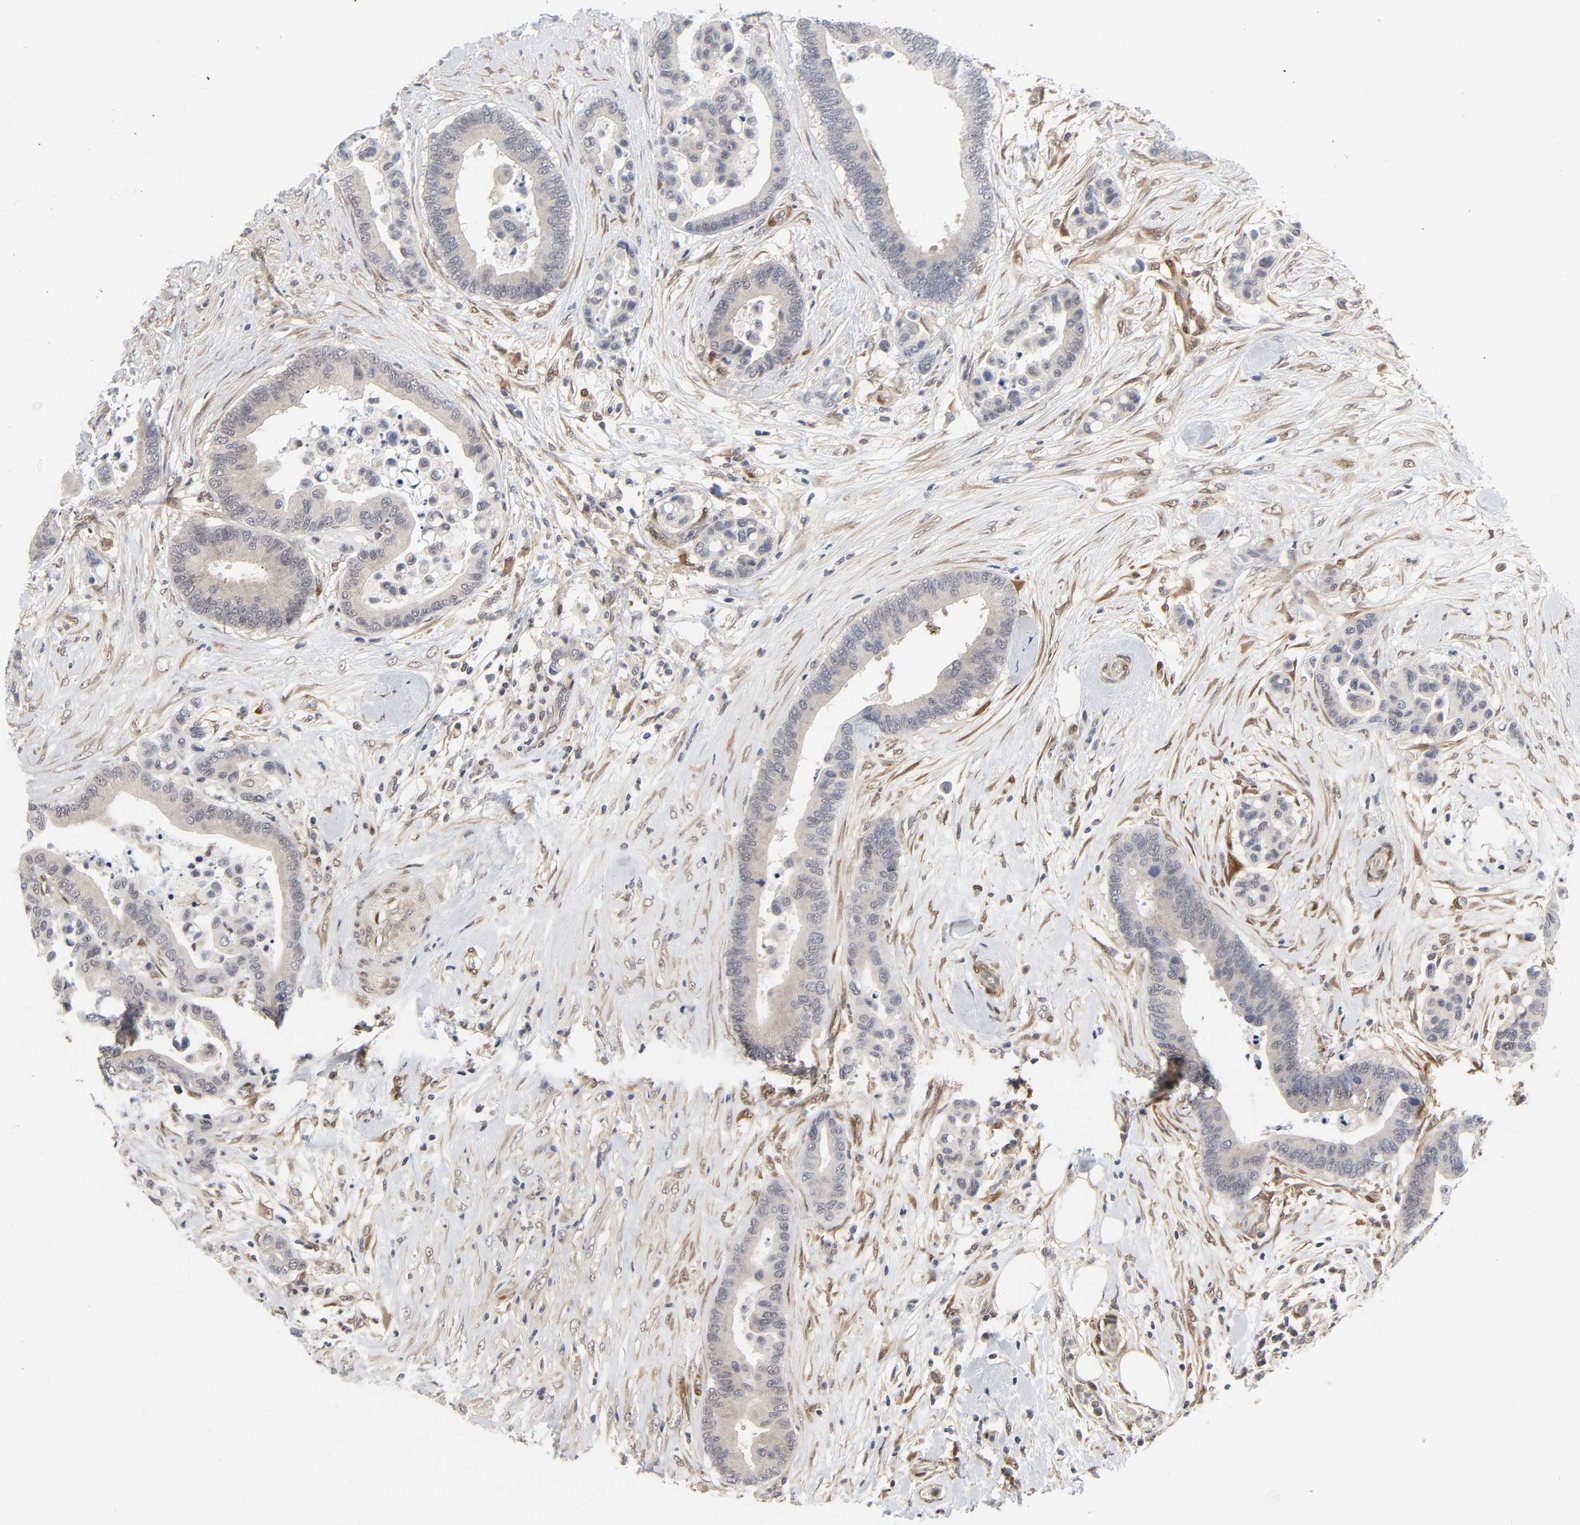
{"staining": {"intensity": "negative", "quantity": "none", "location": "none"}, "tissue": "colorectal cancer", "cell_type": "Tumor cells", "image_type": "cancer", "snomed": [{"axis": "morphology", "description": "Adenocarcinoma, NOS"}, {"axis": "topography", "description": "Colon"}], "caption": "Human adenocarcinoma (colorectal) stained for a protein using IHC reveals no staining in tumor cells.", "gene": "PTEN", "patient": {"sex": "male", "age": 82}}